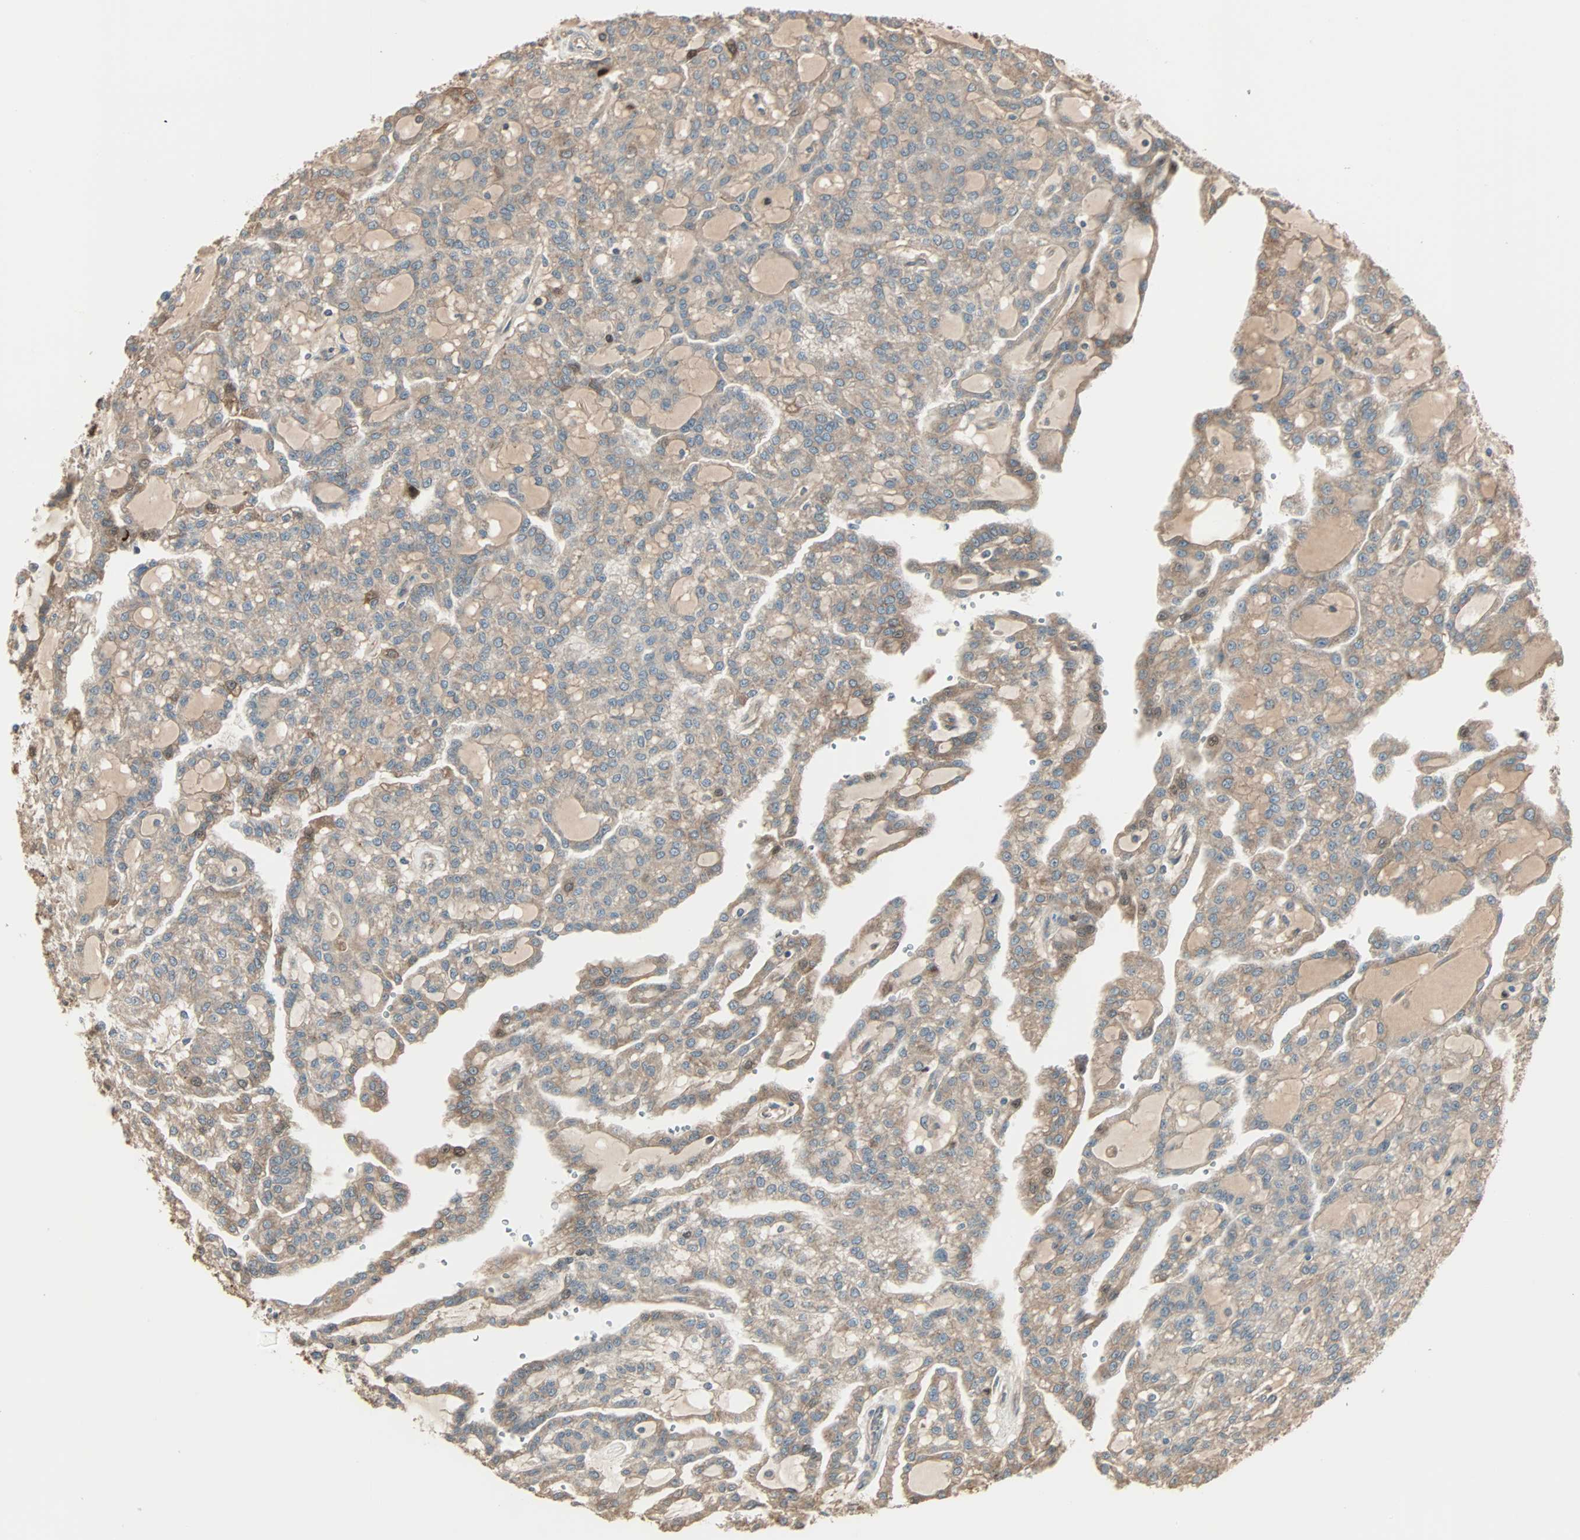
{"staining": {"intensity": "weak", "quantity": ">75%", "location": "cytoplasmic/membranous"}, "tissue": "renal cancer", "cell_type": "Tumor cells", "image_type": "cancer", "snomed": [{"axis": "morphology", "description": "Adenocarcinoma, NOS"}, {"axis": "topography", "description": "Kidney"}], "caption": "Renal adenocarcinoma tissue shows weak cytoplasmic/membranous staining in about >75% of tumor cells", "gene": "GALNT3", "patient": {"sex": "male", "age": 63}}